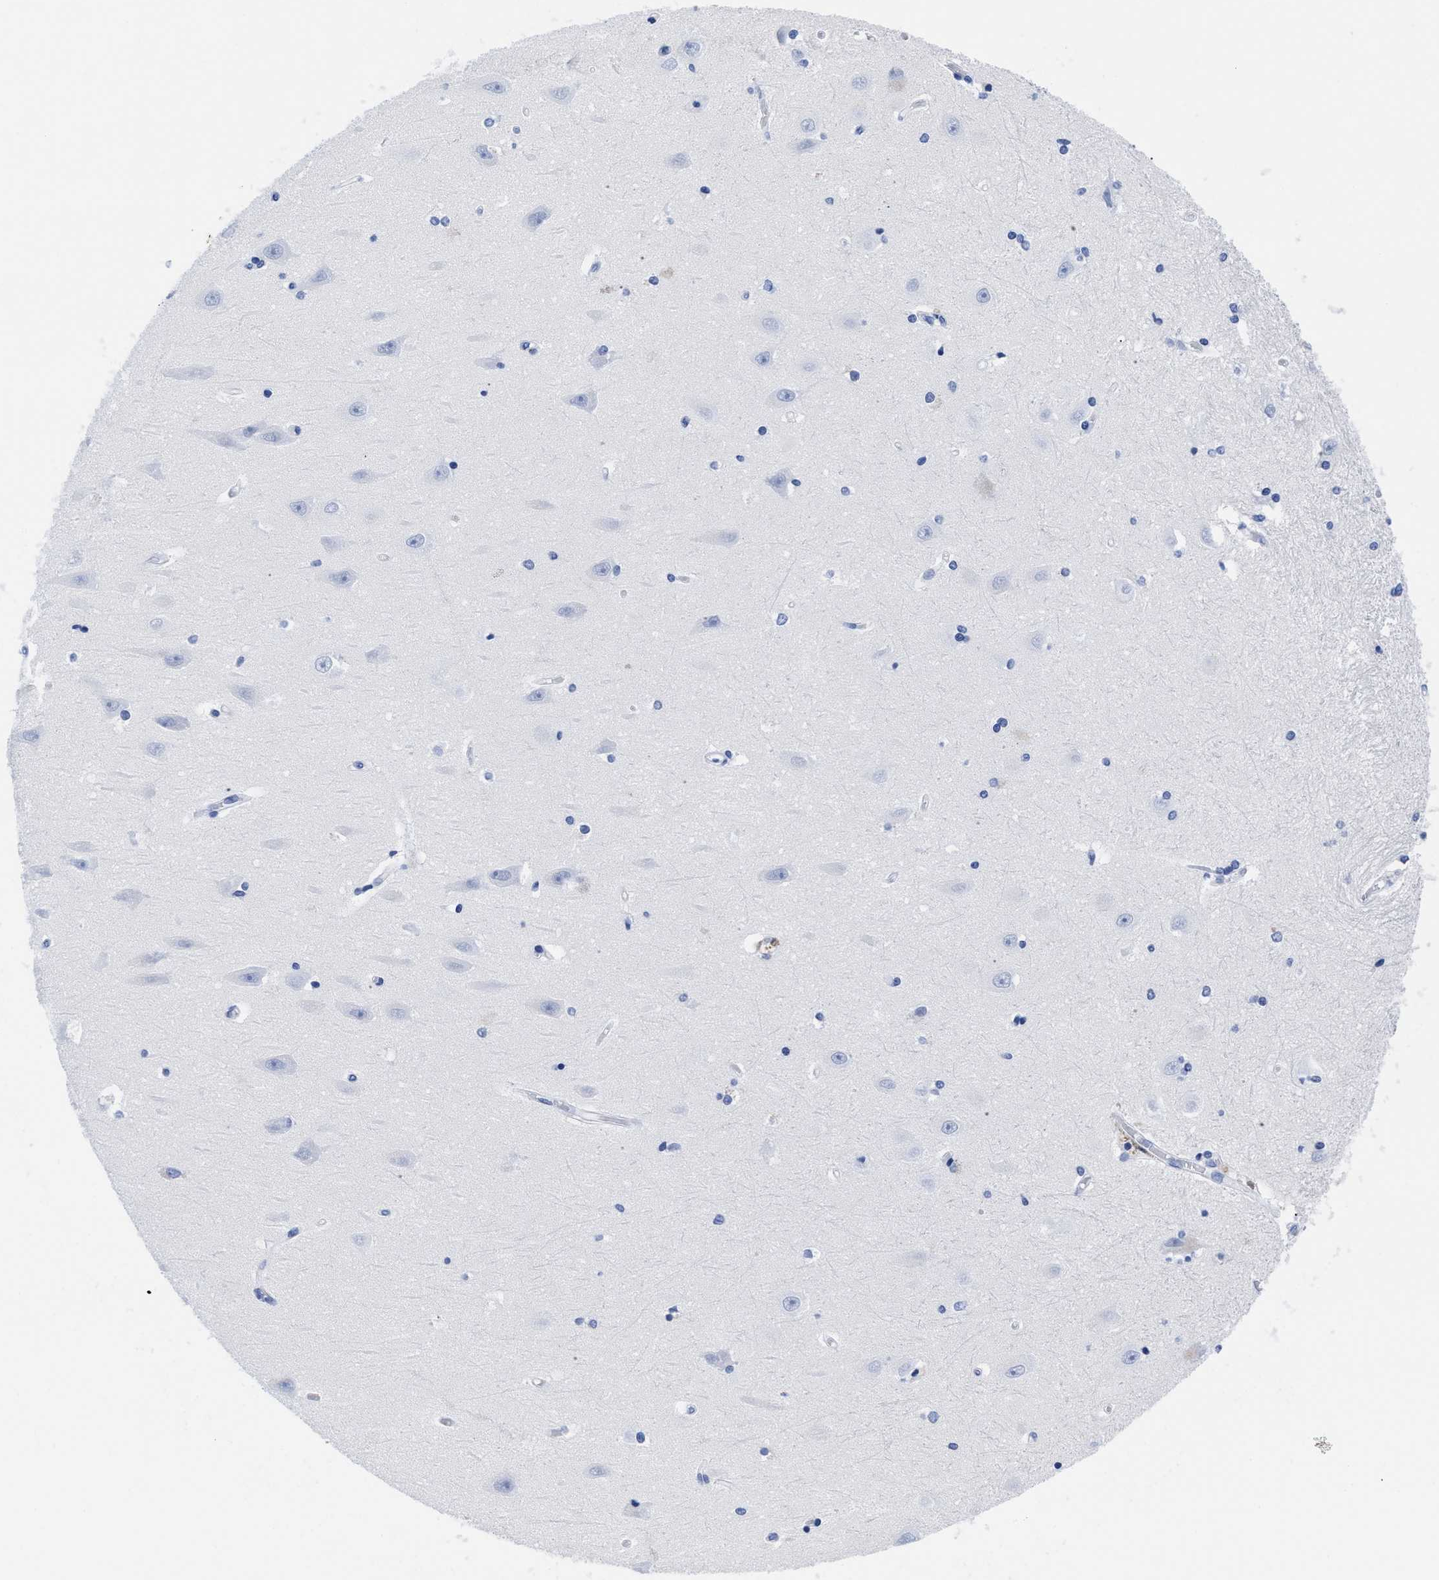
{"staining": {"intensity": "negative", "quantity": "none", "location": "none"}, "tissue": "hippocampus", "cell_type": "Glial cells", "image_type": "normal", "snomed": [{"axis": "morphology", "description": "Normal tissue, NOS"}, {"axis": "topography", "description": "Hippocampus"}], "caption": "Immunohistochemistry (IHC) micrograph of unremarkable hippocampus: human hippocampus stained with DAB (3,3'-diaminobenzidine) displays no significant protein expression in glial cells.", "gene": "TREML1", "patient": {"sex": "male", "age": 45}}